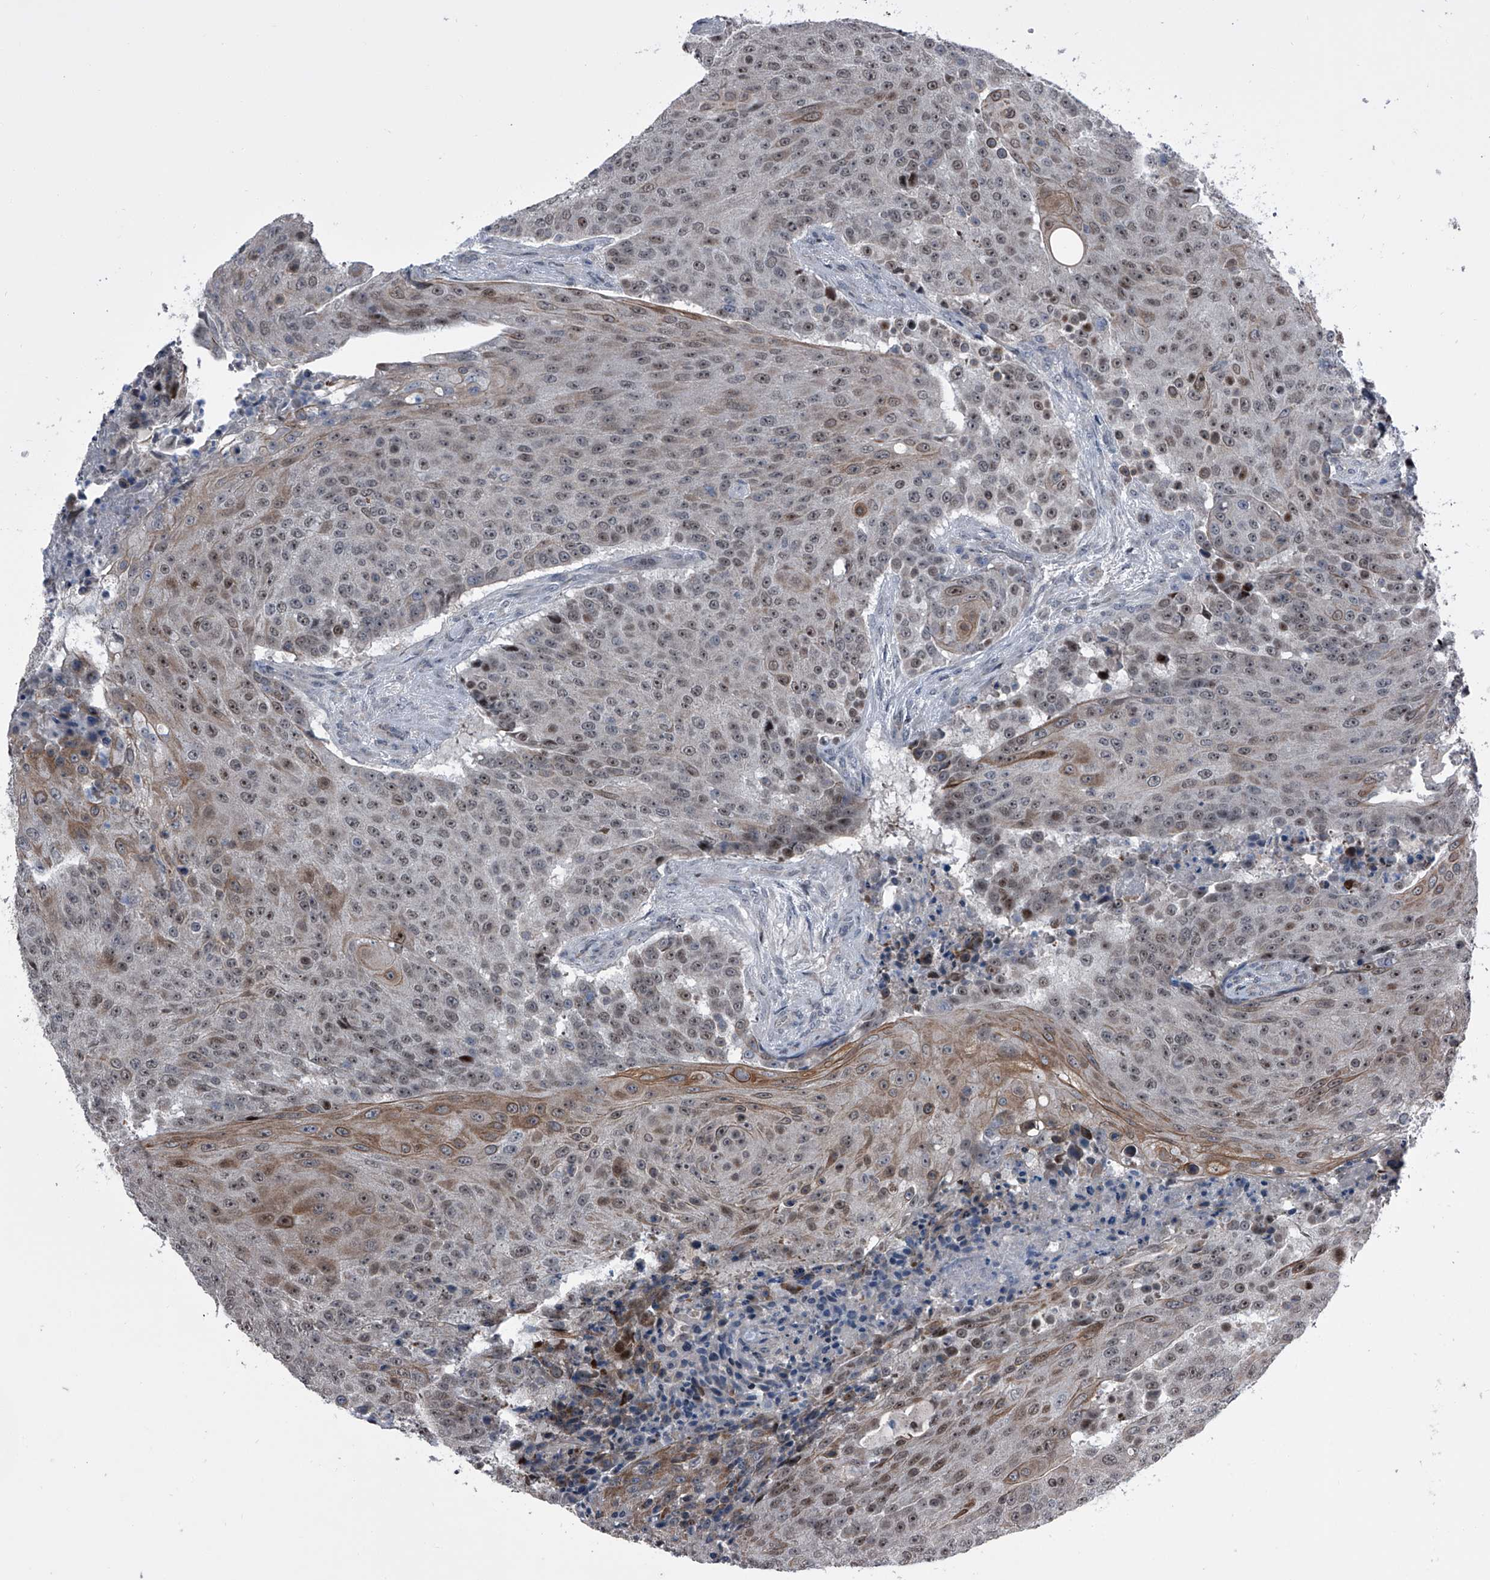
{"staining": {"intensity": "moderate", "quantity": ">75%", "location": "nuclear"}, "tissue": "urothelial cancer", "cell_type": "Tumor cells", "image_type": "cancer", "snomed": [{"axis": "morphology", "description": "Urothelial carcinoma, High grade"}, {"axis": "topography", "description": "Urinary bladder"}], "caption": "Protein expression analysis of human high-grade urothelial carcinoma reveals moderate nuclear staining in approximately >75% of tumor cells.", "gene": "ELK4", "patient": {"sex": "female", "age": 63}}